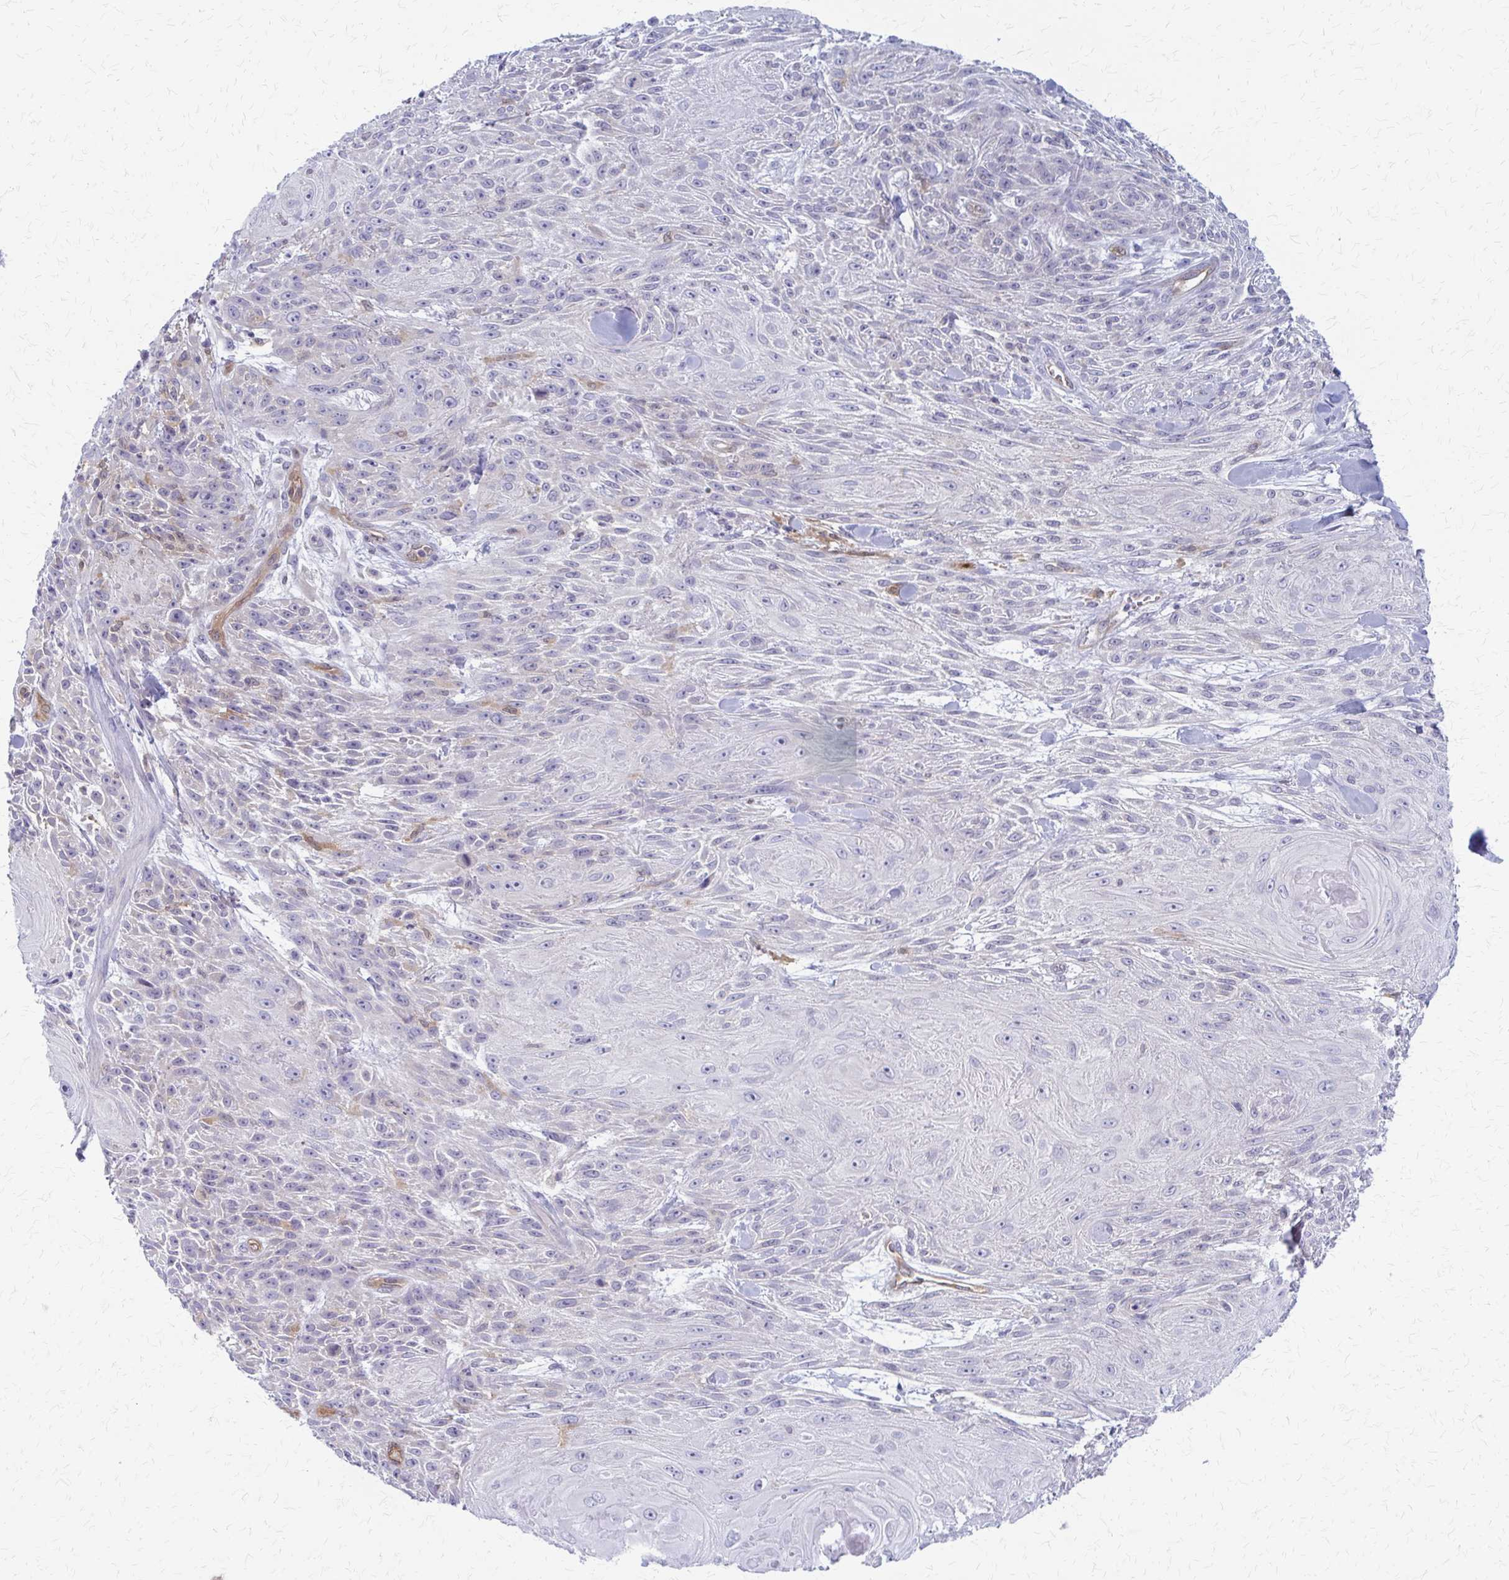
{"staining": {"intensity": "negative", "quantity": "none", "location": "none"}, "tissue": "skin cancer", "cell_type": "Tumor cells", "image_type": "cancer", "snomed": [{"axis": "morphology", "description": "Squamous cell carcinoma, NOS"}, {"axis": "topography", "description": "Skin"}], "caption": "IHC image of squamous cell carcinoma (skin) stained for a protein (brown), which exhibits no positivity in tumor cells. (Stains: DAB (3,3'-diaminobenzidine) immunohistochemistry (IHC) with hematoxylin counter stain, Microscopy: brightfield microscopy at high magnification).", "gene": "CLIC2", "patient": {"sex": "male", "age": 88}}